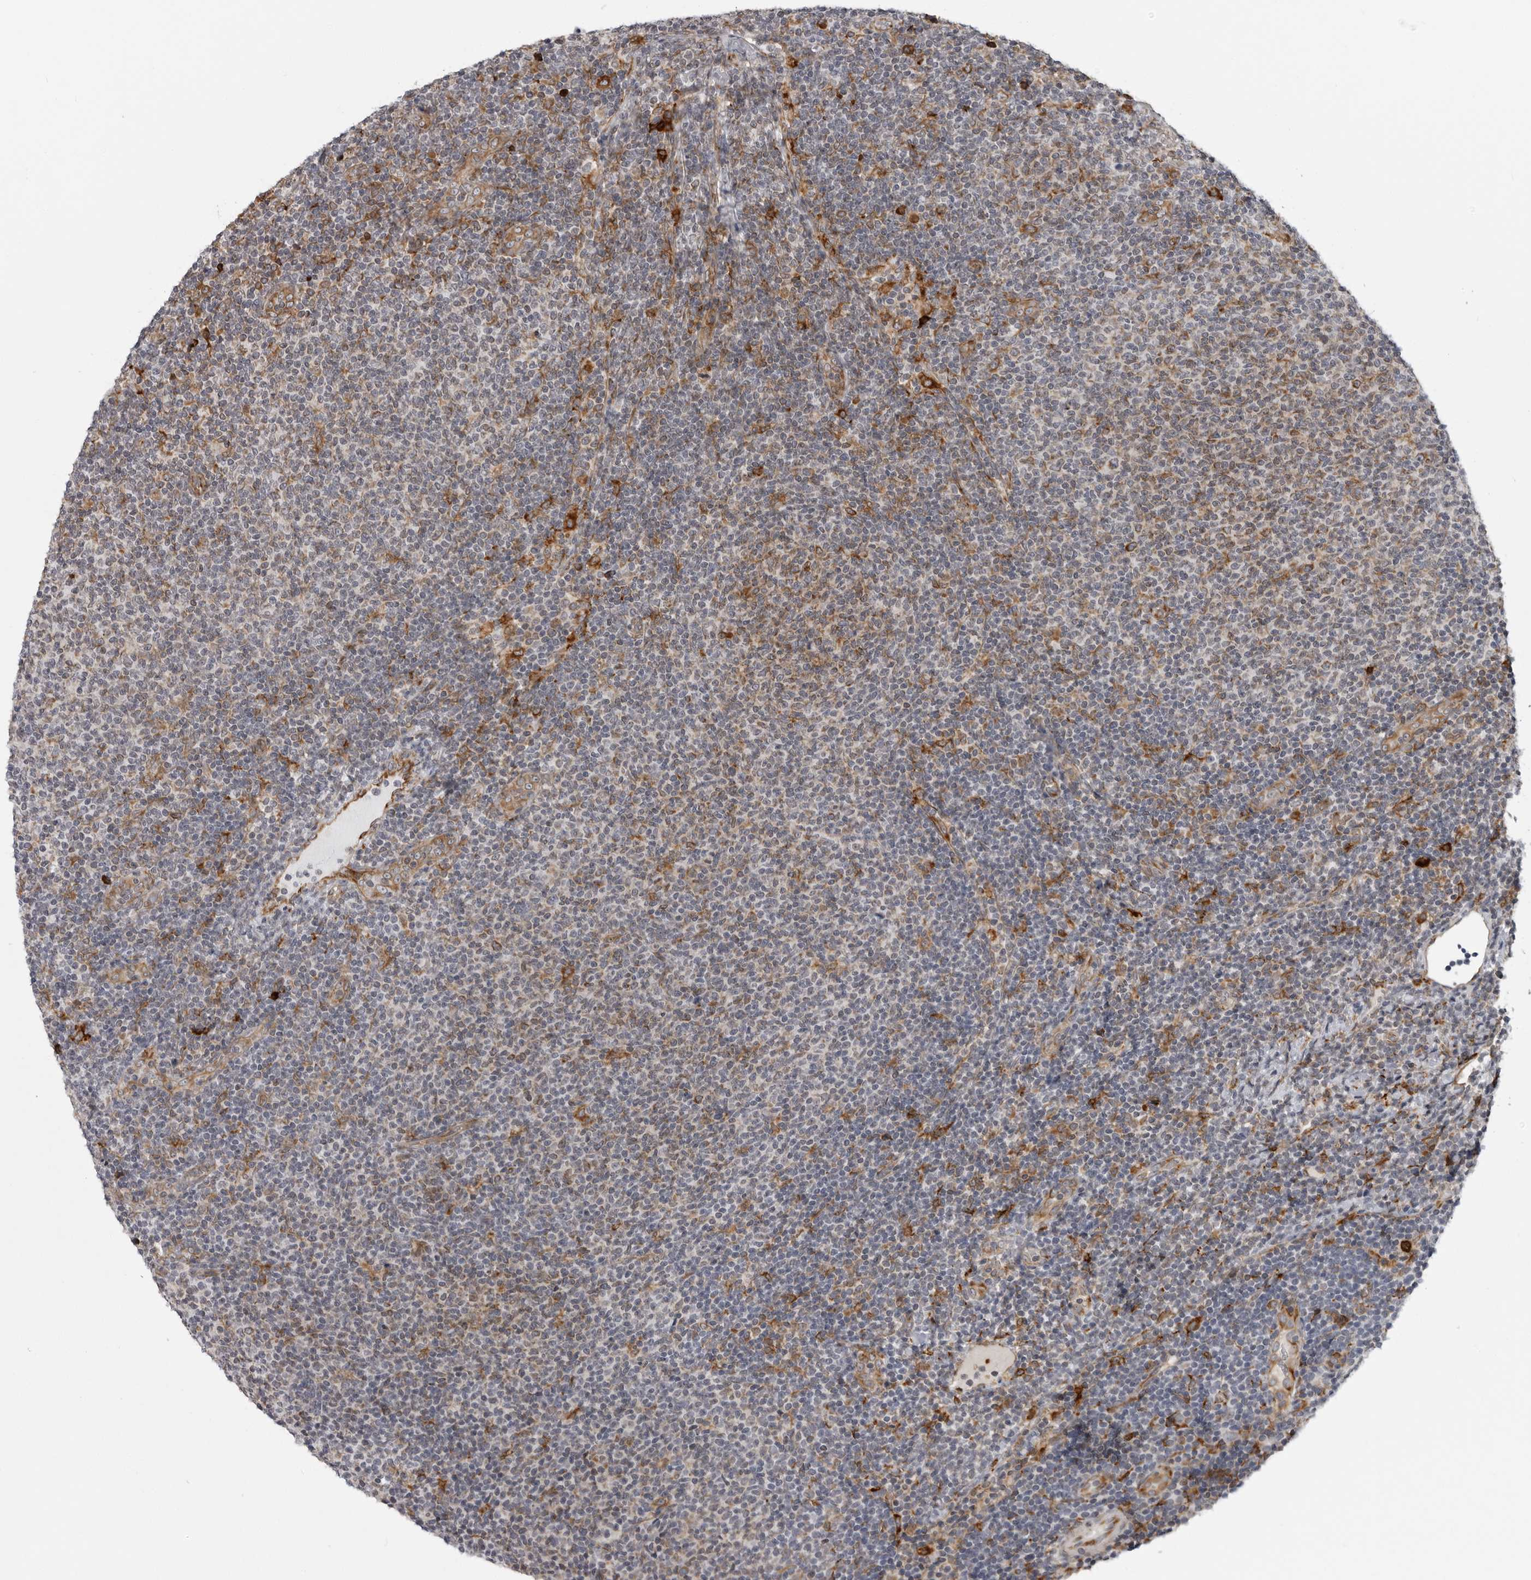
{"staining": {"intensity": "negative", "quantity": "none", "location": "none"}, "tissue": "lymphoma", "cell_type": "Tumor cells", "image_type": "cancer", "snomed": [{"axis": "morphology", "description": "Malignant lymphoma, non-Hodgkin's type, Low grade"}, {"axis": "topography", "description": "Lymph node"}], "caption": "IHC histopathology image of neoplastic tissue: human low-grade malignant lymphoma, non-Hodgkin's type stained with DAB (3,3'-diaminobenzidine) reveals no significant protein staining in tumor cells.", "gene": "ALPK2", "patient": {"sex": "male", "age": 66}}